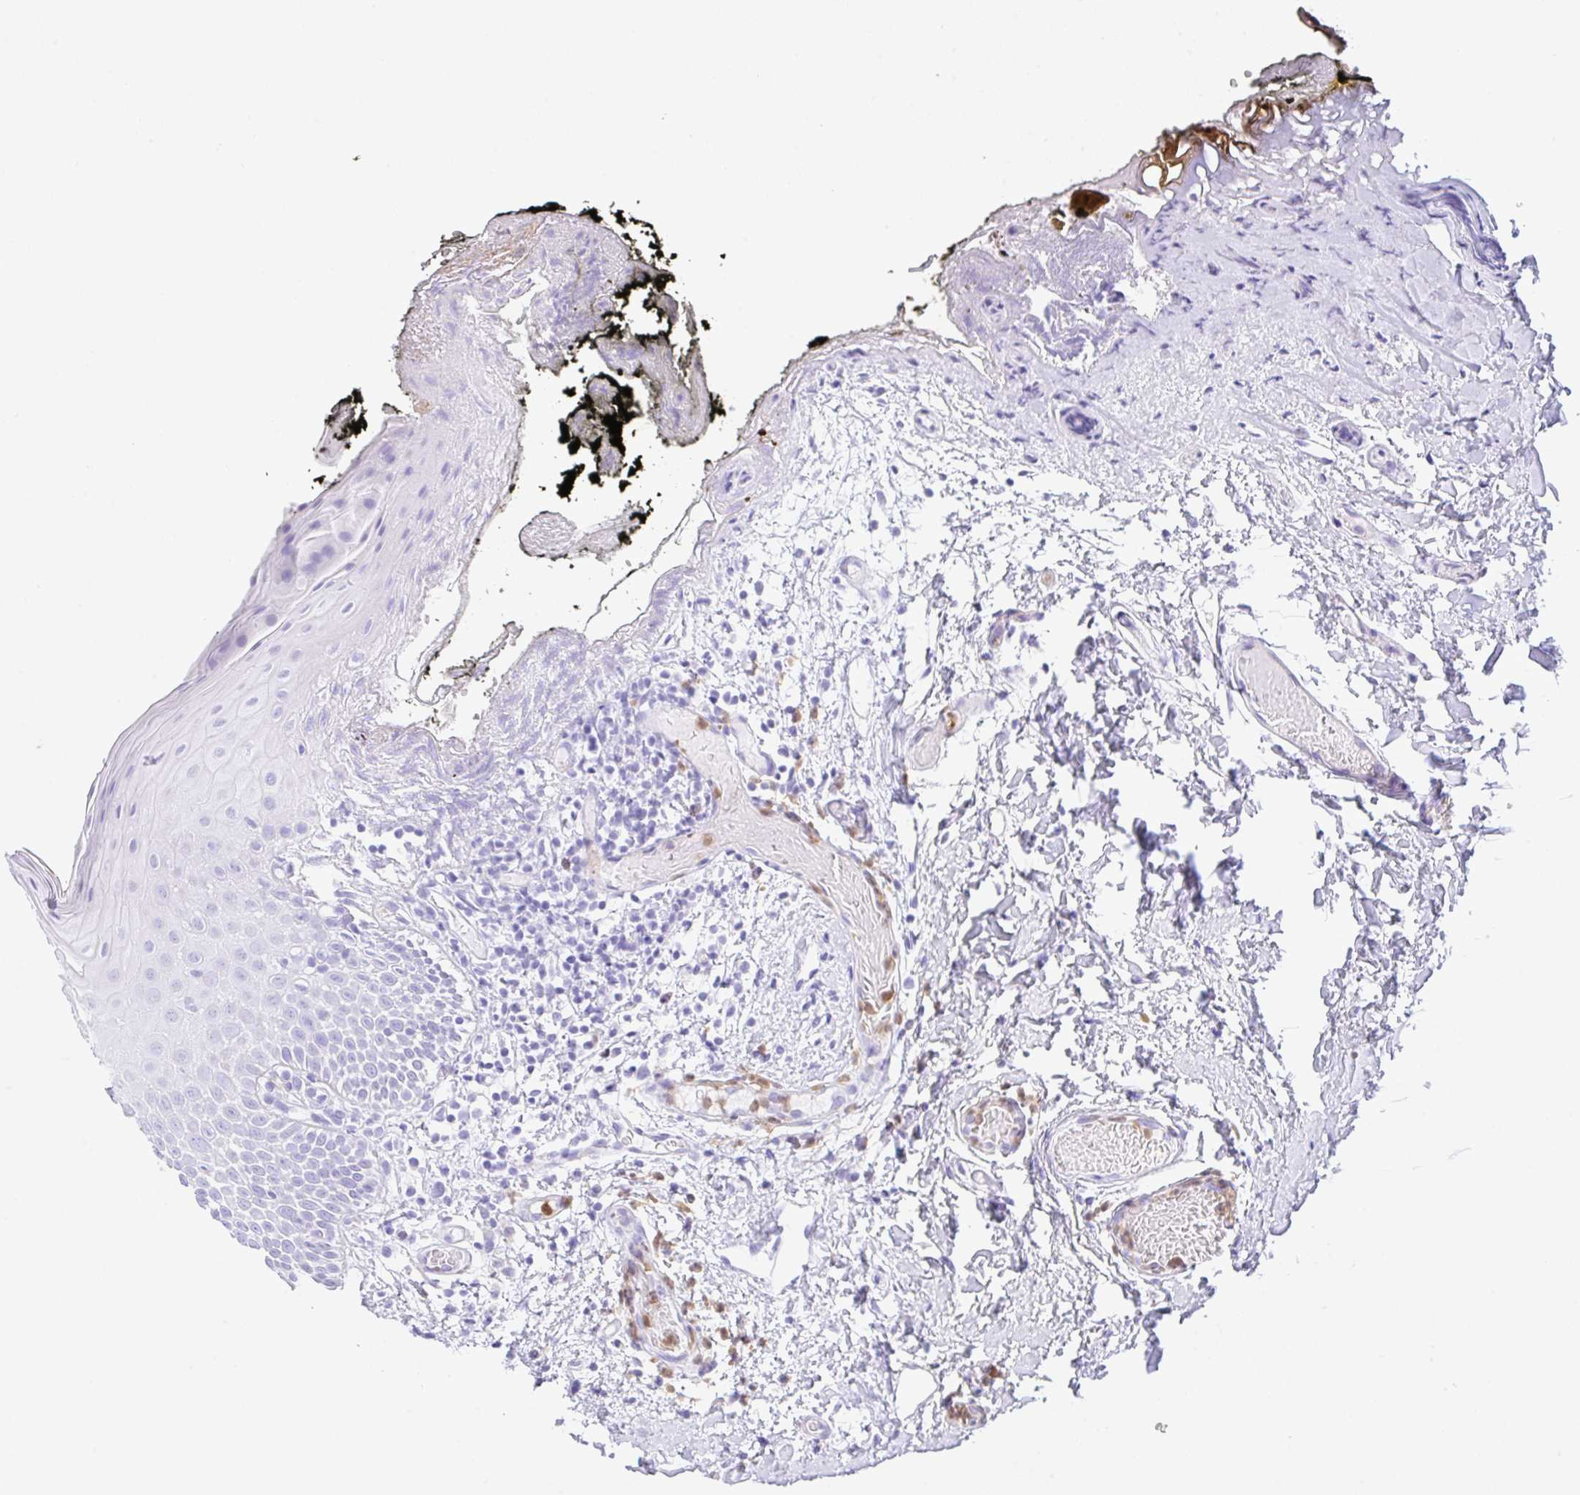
{"staining": {"intensity": "negative", "quantity": "none", "location": "none"}, "tissue": "oral mucosa", "cell_type": "Squamous epithelial cells", "image_type": "normal", "snomed": [{"axis": "morphology", "description": "Normal tissue, NOS"}, {"axis": "morphology", "description": "Squamous cell carcinoma, NOS"}, {"axis": "topography", "description": "Oral tissue"}, {"axis": "topography", "description": "Tounge, NOS"}, {"axis": "topography", "description": "Head-Neck"}], "caption": "An image of oral mucosa stained for a protein reveals no brown staining in squamous epithelial cells.", "gene": "NCF1", "patient": {"sex": "male", "age": 76}}